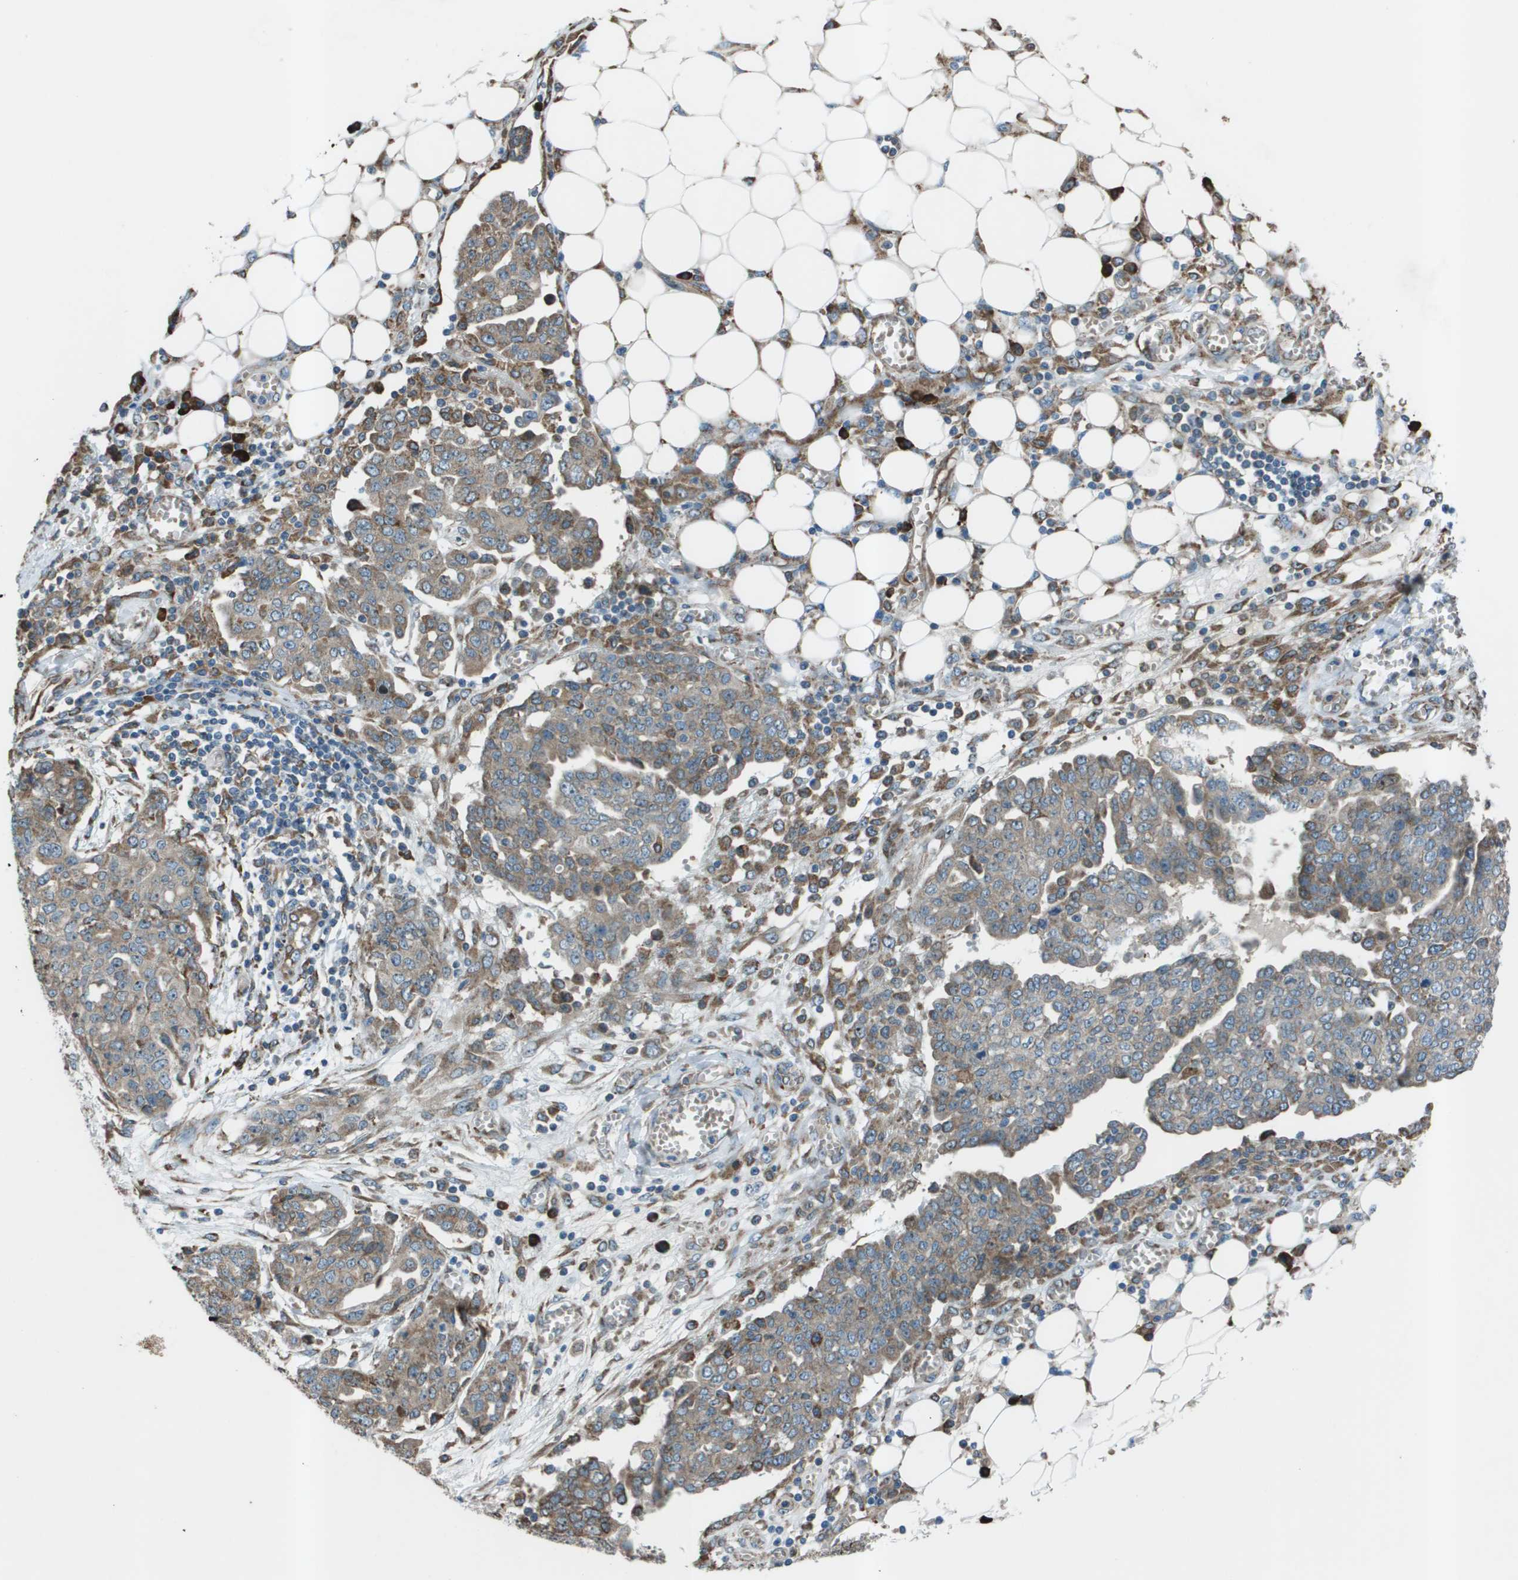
{"staining": {"intensity": "moderate", "quantity": "<25%", "location": "cytoplasmic/membranous"}, "tissue": "ovarian cancer", "cell_type": "Tumor cells", "image_type": "cancer", "snomed": [{"axis": "morphology", "description": "Cystadenocarcinoma, serous, NOS"}, {"axis": "topography", "description": "Soft tissue"}, {"axis": "topography", "description": "Ovary"}], "caption": "DAB (3,3'-diaminobenzidine) immunohistochemical staining of ovarian cancer exhibits moderate cytoplasmic/membranous protein expression in about <25% of tumor cells. The protein is stained brown, and the nuclei are stained in blue (DAB IHC with brightfield microscopy, high magnification).", "gene": "UTS2", "patient": {"sex": "female", "age": 57}}